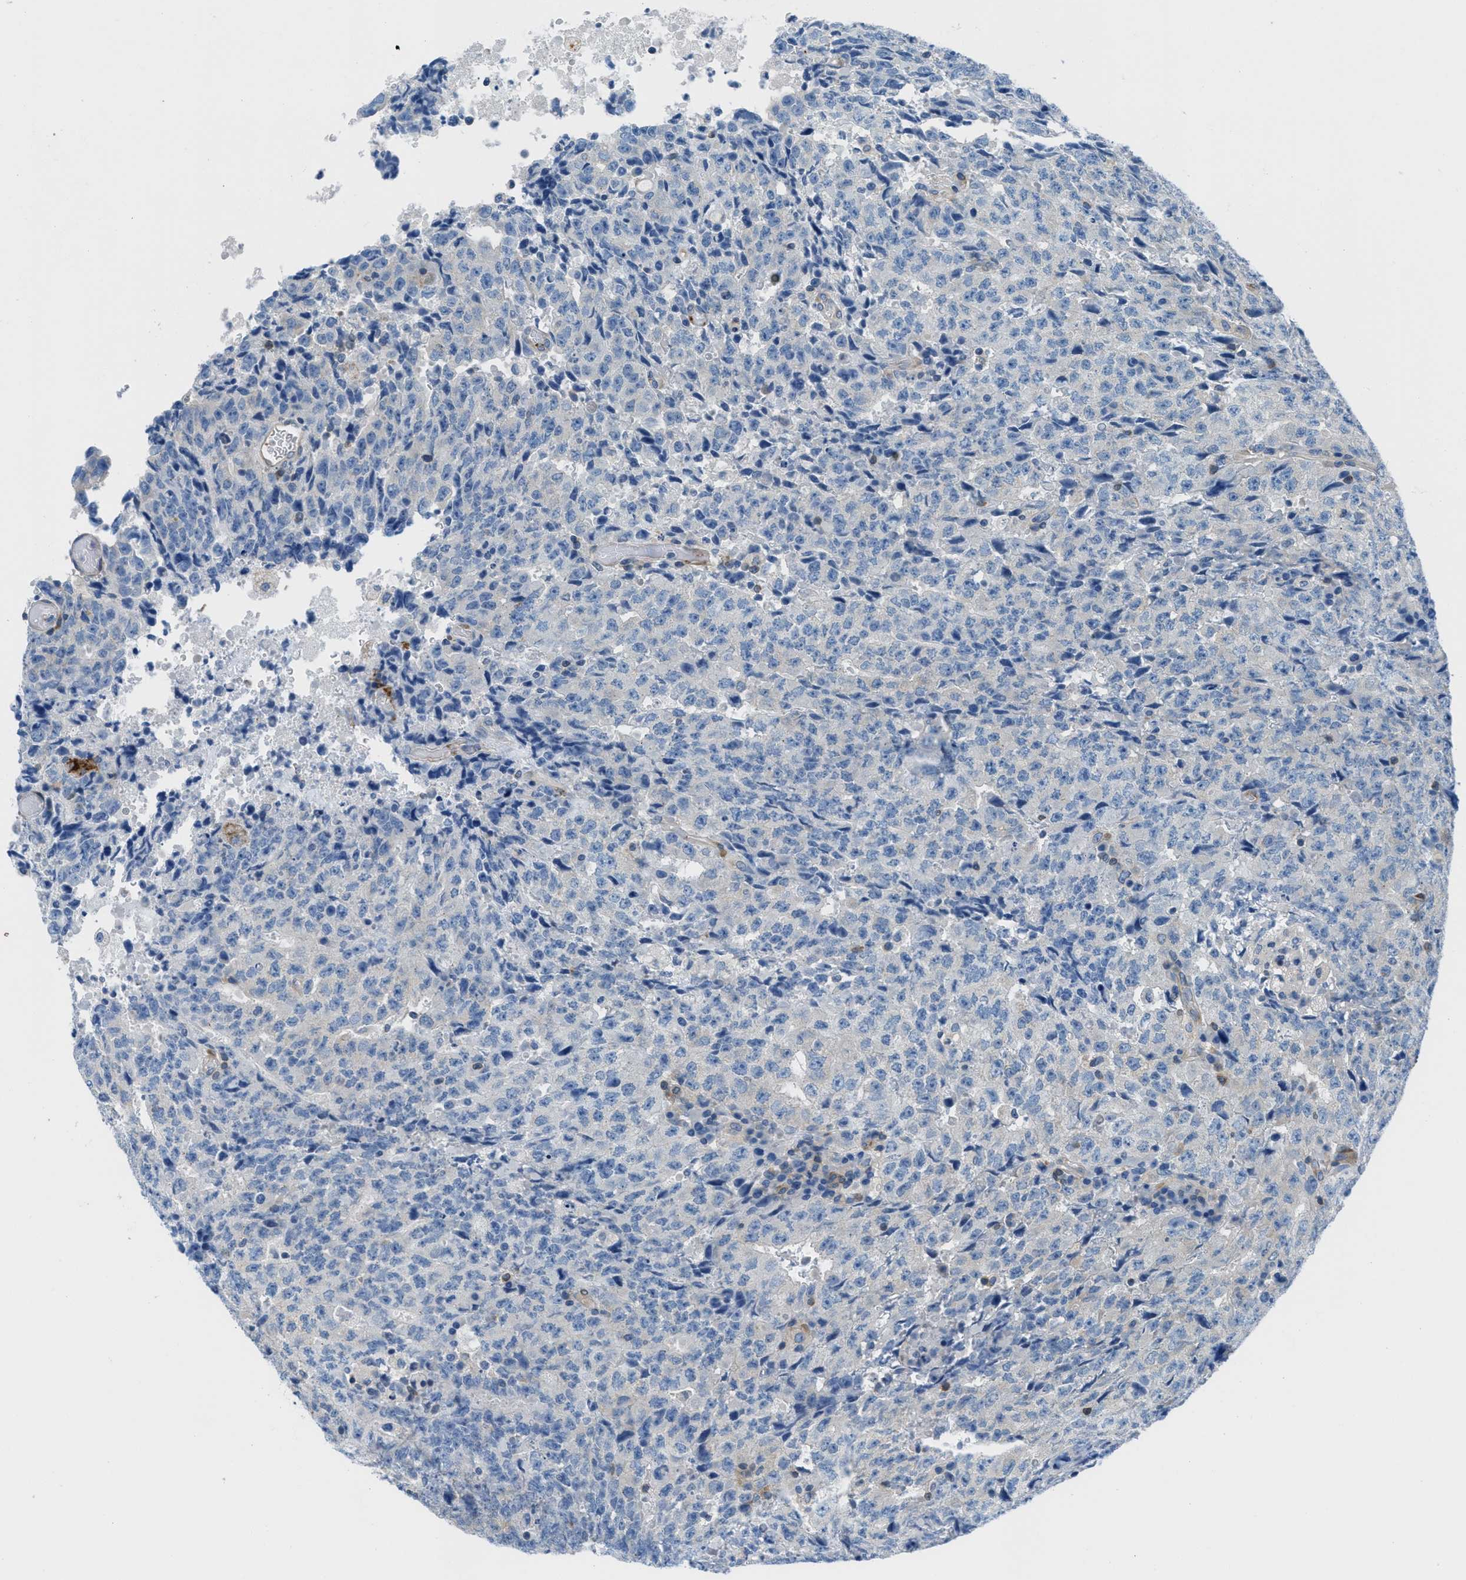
{"staining": {"intensity": "negative", "quantity": "none", "location": "none"}, "tissue": "testis cancer", "cell_type": "Tumor cells", "image_type": "cancer", "snomed": [{"axis": "morphology", "description": "Necrosis, NOS"}, {"axis": "morphology", "description": "Carcinoma, Embryonal, NOS"}, {"axis": "topography", "description": "Testis"}], "caption": "Testis cancer was stained to show a protein in brown. There is no significant positivity in tumor cells.", "gene": "MAPRE2", "patient": {"sex": "male", "age": 19}}